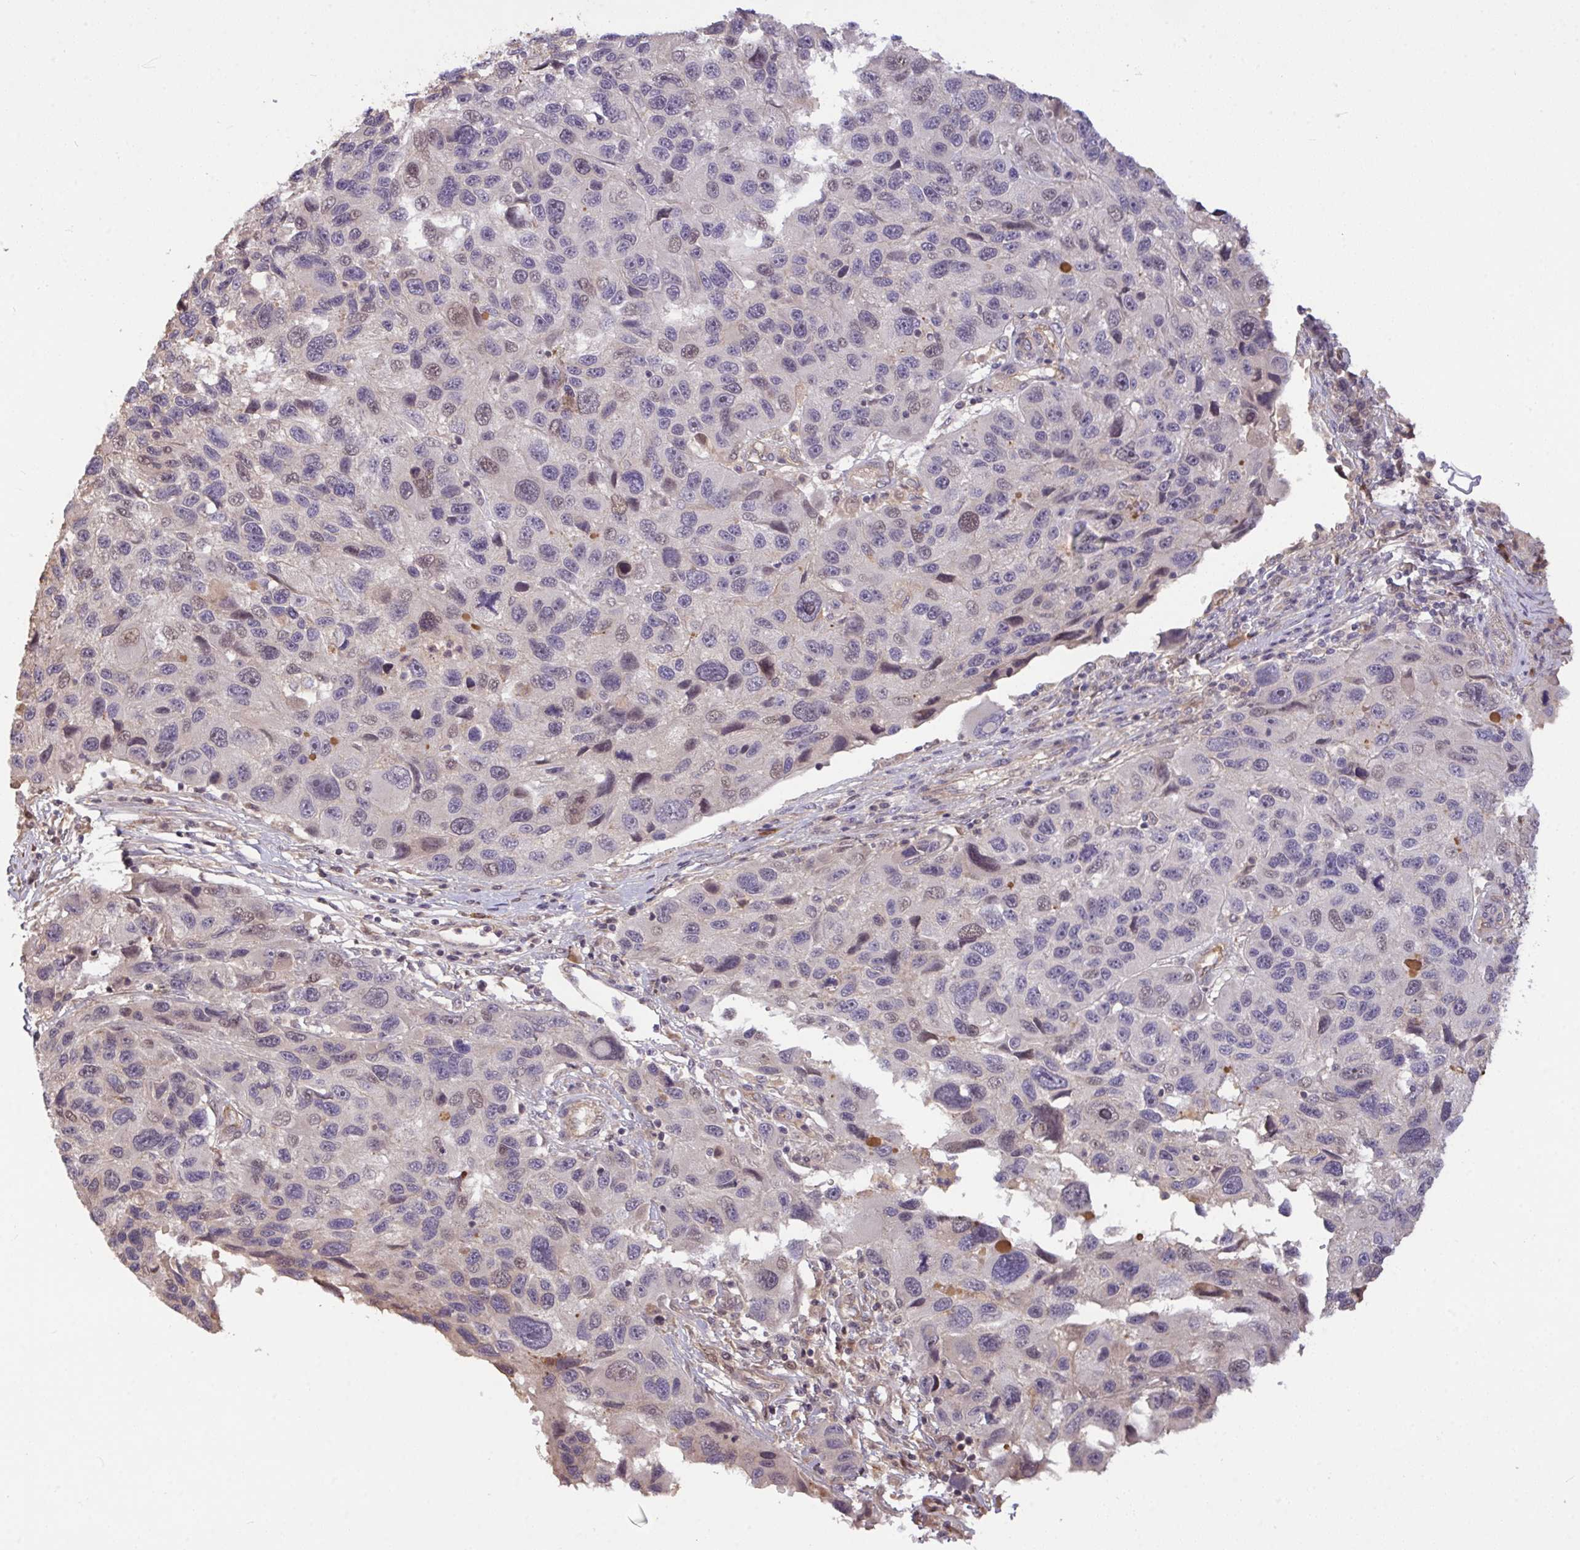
{"staining": {"intensity": "negative", "quantity": "none", "location": "none"}, "tissue": "melanoma", "cell_type": "Tumor cells", "image_type": "cancer", "snomed": [{"axis": "morphology", "description": "Malignant melanoma, NOS"}, {"axis": "topography", "description": "Skin"}], "caption": "An image of melanoma stained for a protein displays no brown staining in tumor cells.", "gene": "FCER1A", "patient": {"sex": "male", "age": 53}}